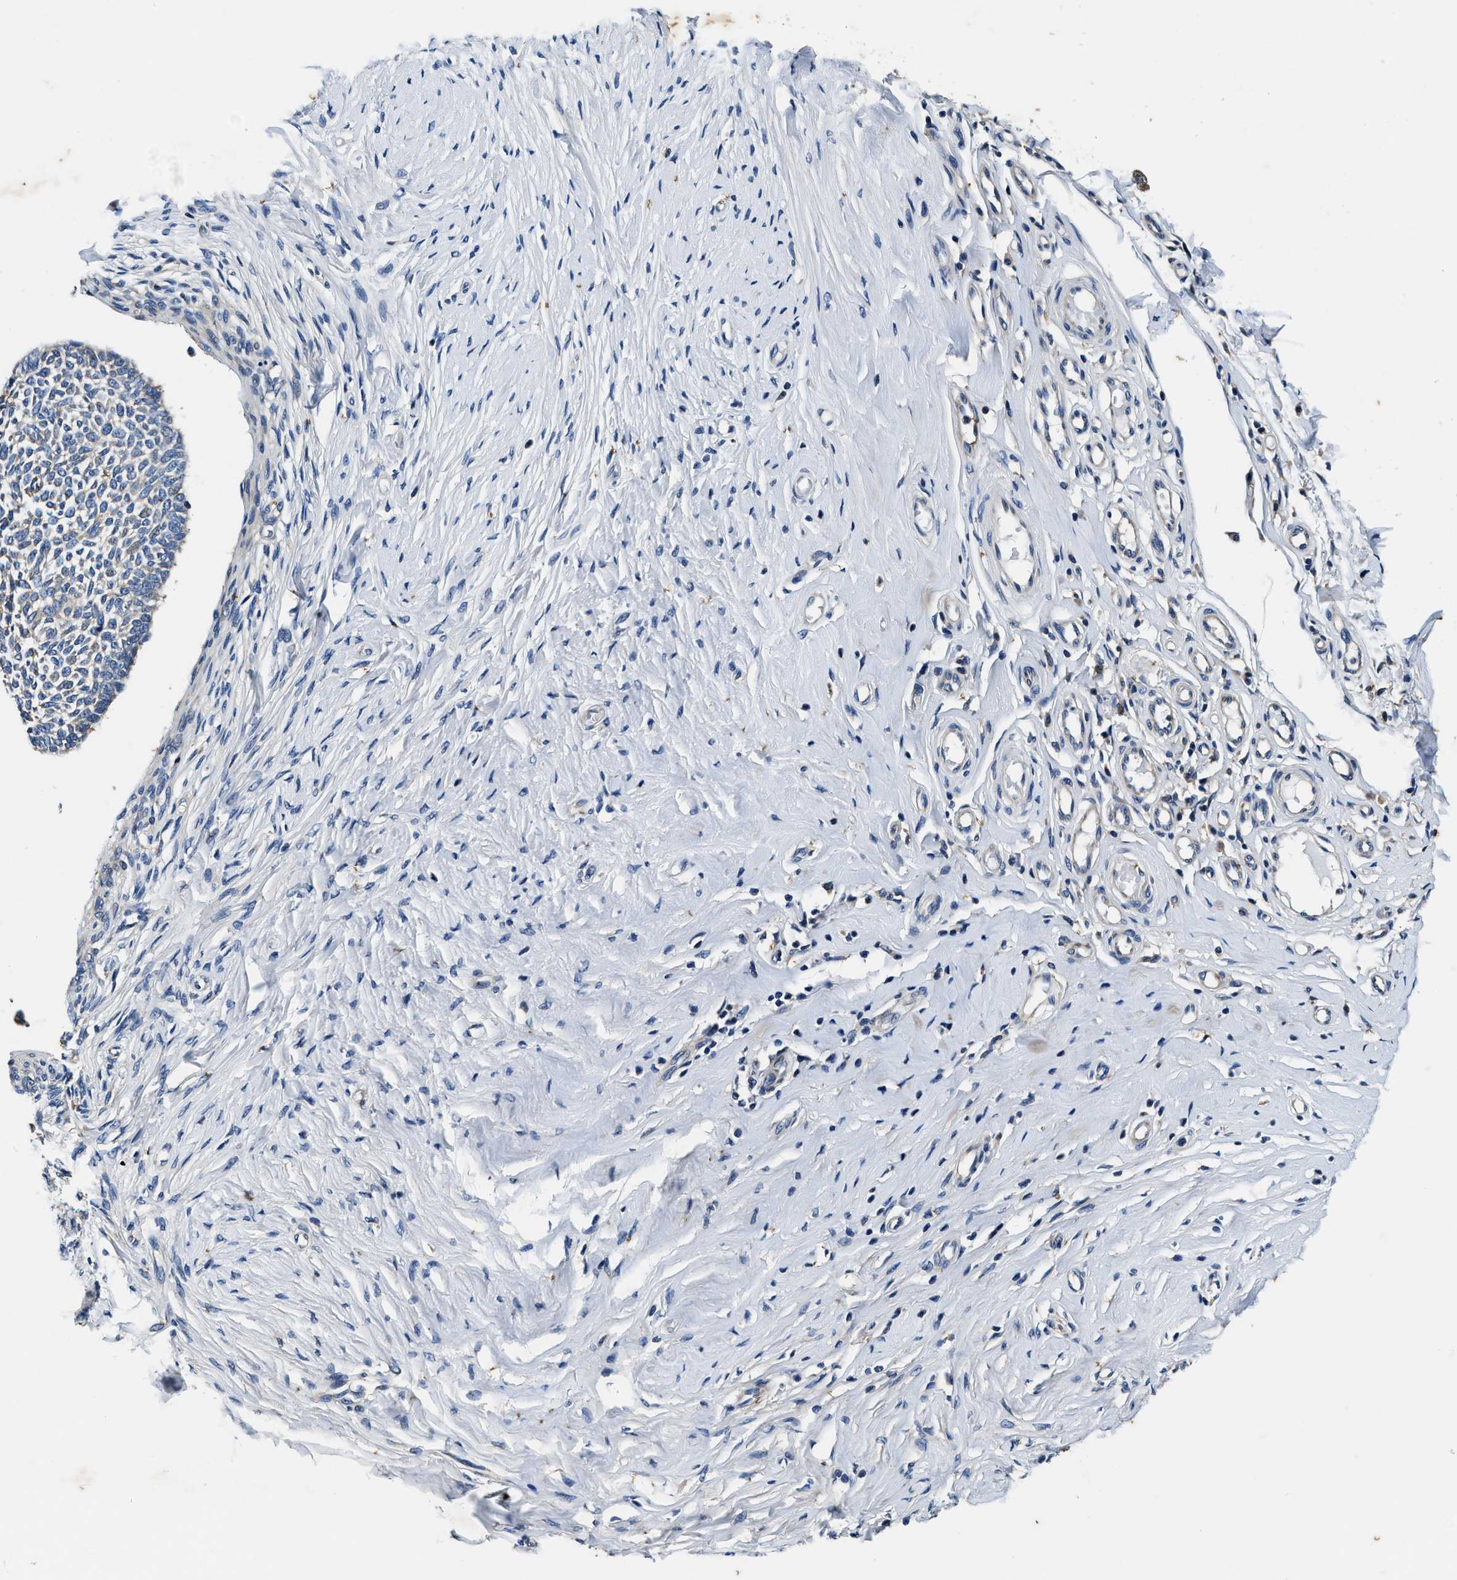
{"staining": {"intensity": "negative", "quantity": "none", "location": "none"}, "tissue": "skin cancer", "cell_type": "Tumor cells", "image_type": "cancer", "snomed": [{"axis": "morphology", "description": "Normal tissue, NOS"}, {"axis": "morphology", "description": "Basal cell carcinoma"}, {"axis": "topography", "description": "Skin"}], "caption": "IHC histopathology image of neoplastic tissue: skin basal cell carcinoma stained with DAB shows no significant protein staining in tumor cells.", "gene": "PI4KB", "patient": {"sex": "male", "age": 87}}